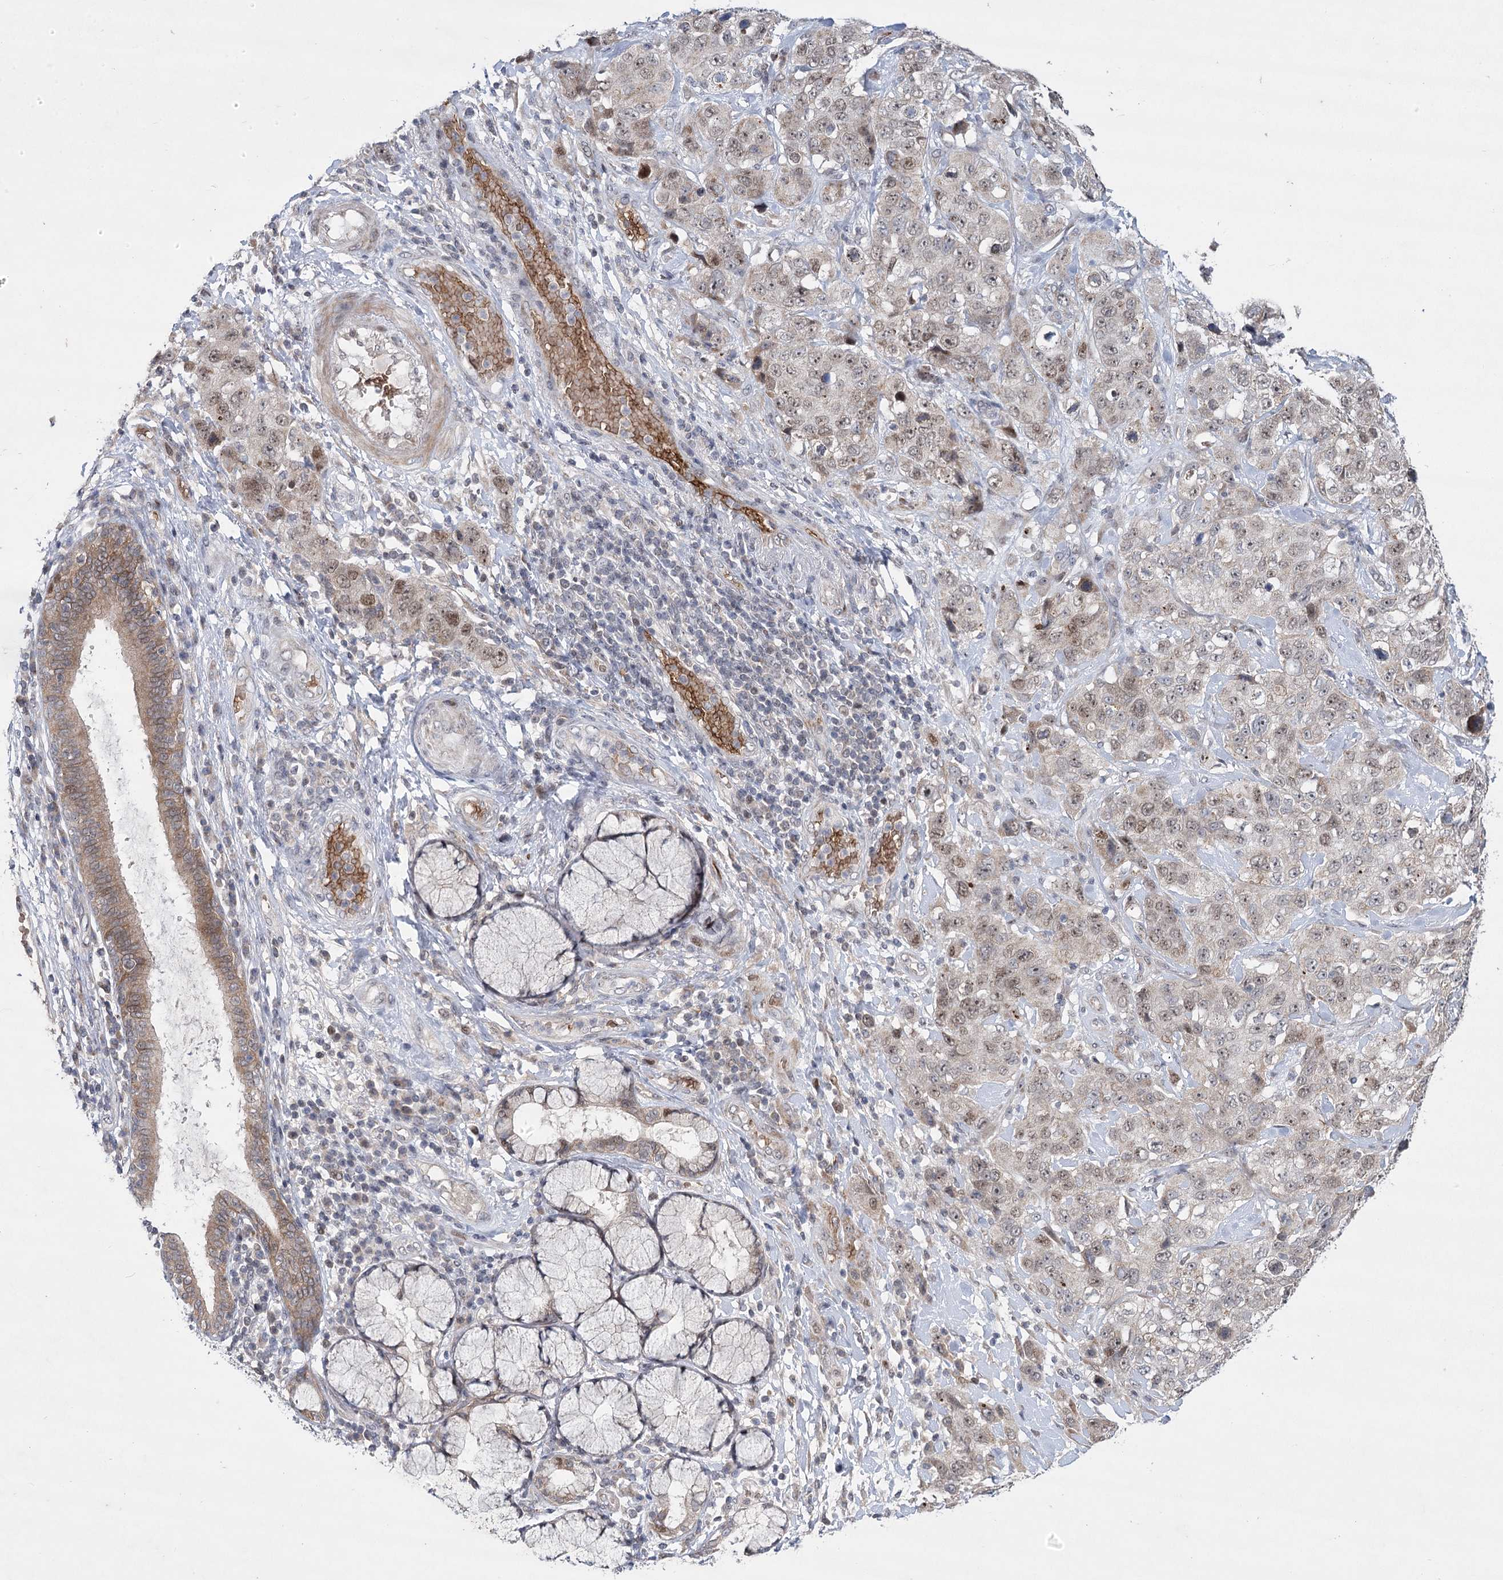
{"staining": {"intensity": "weak", "quantity": "25%-75%", "location": "cytoplasmic/membranous,nuclear"}, "tissue": "stomach cancer", "cell_type": "Tumor cells", "image_type": "cancer", "snomed": [{"axis": "morphology", "description": "Adenocarcinoma, NOS"}, {"axis": "topography", "description": "Stomach"}], "caption": "This photomicrograph shows IHC staining of human adenocarcinoma (stomach), with low weak cytoplasmic/membranous and nuclear positivity in about 25%-75% of tumor cells.", "gene": "NSMCE4A", "patient": {"sex": "male", "age": 48}}